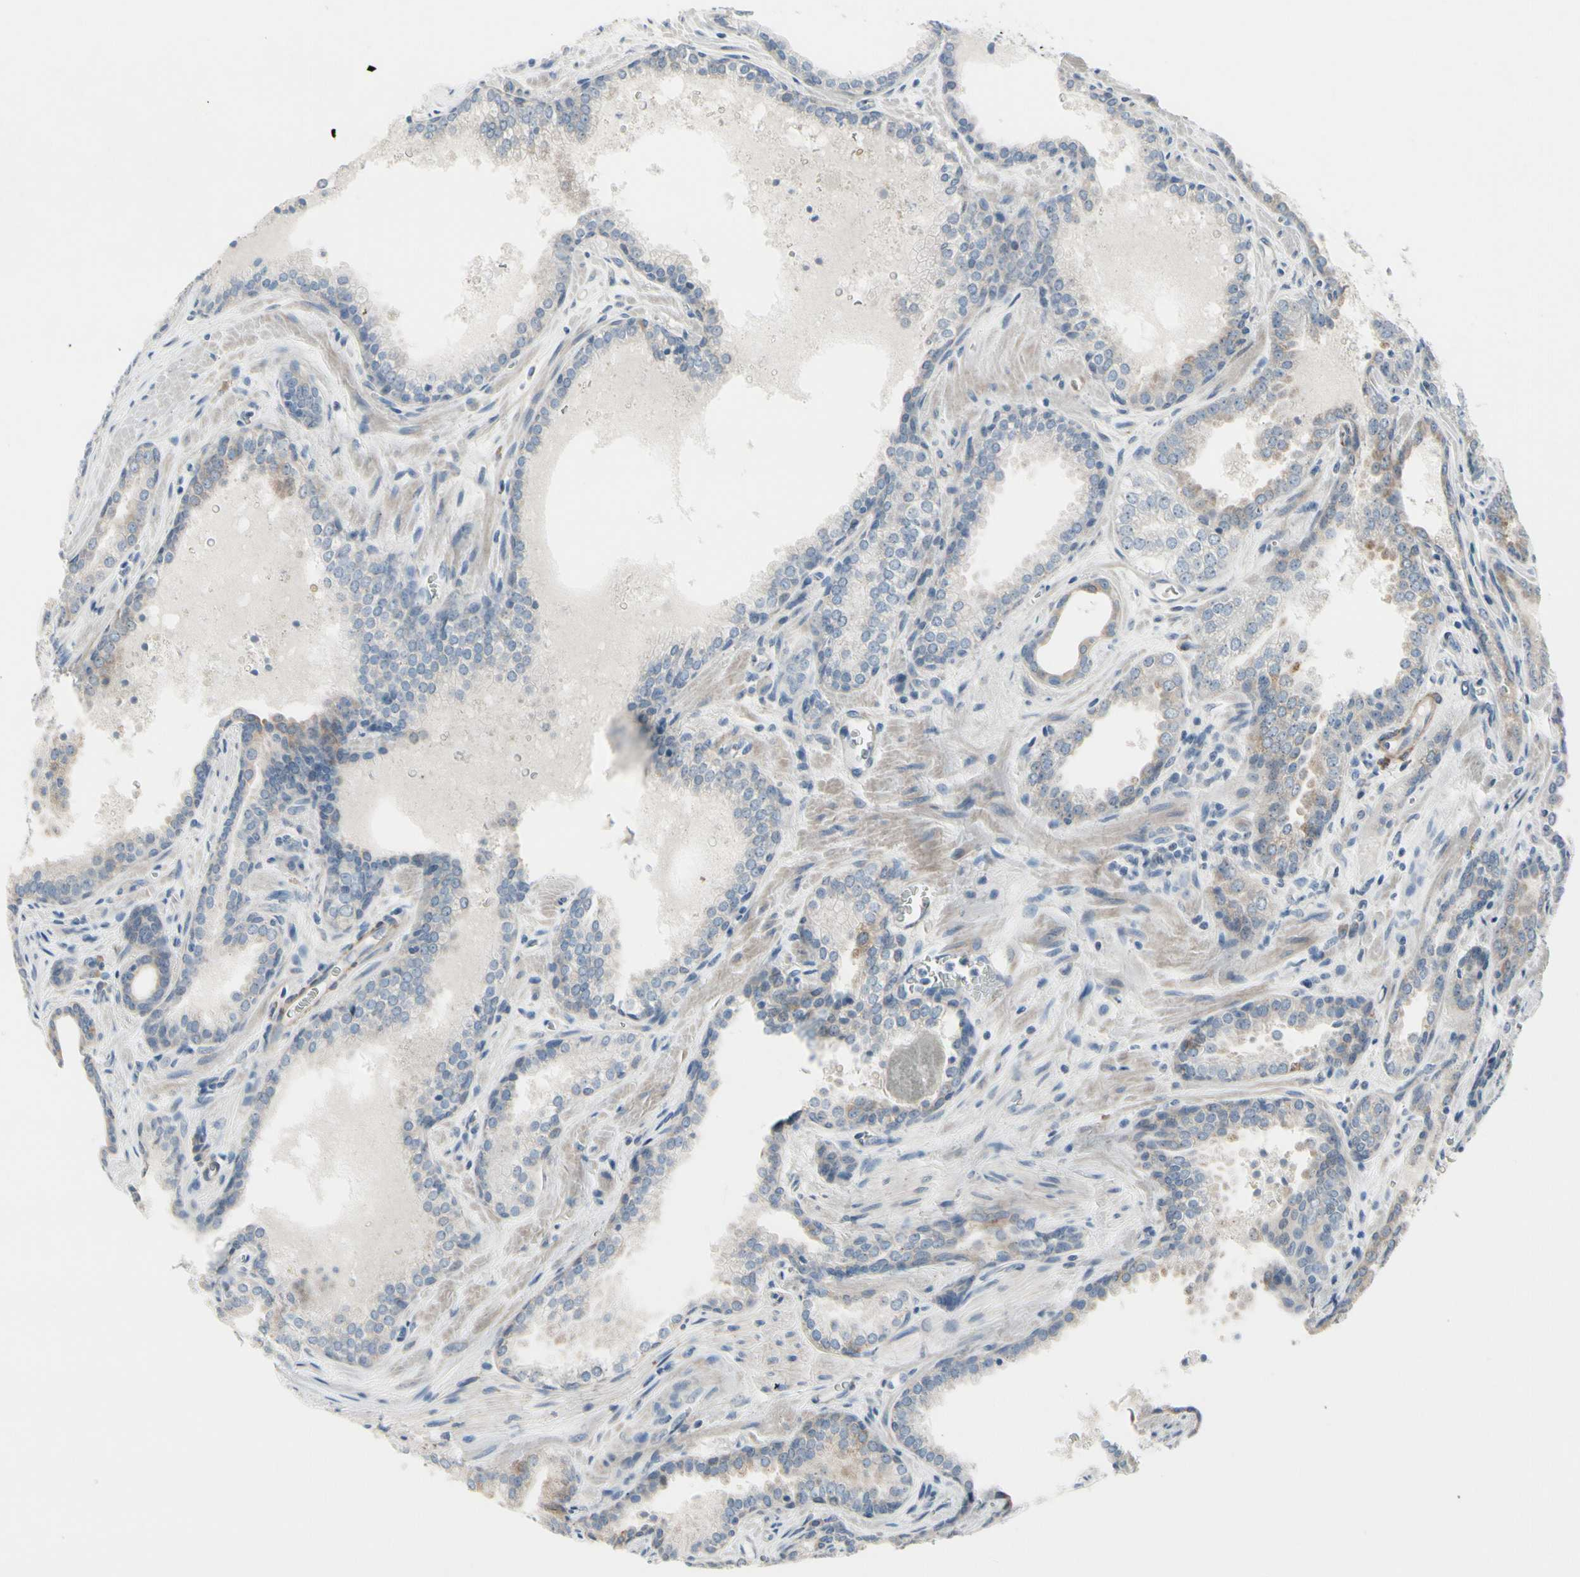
{"staining": {"intensity": "weak", "quantity": "<25%", "location": "cytoplasmic/membranous"}, "tissue": "prostate cancer", "cell_type": "Tumor cells", "image_type": "cancer", "snomed": [{"axis": "morphology", "description": "Adenocarcinoma, Low grade"}, {"axis": "topography", "description": "Prostate"}], "caption": "There is no significant staining in tumor cells of low-grade adenocarcinoma (prostate).", "gene": "MAP2", "patient": {"sex": "male", "age": 60}}